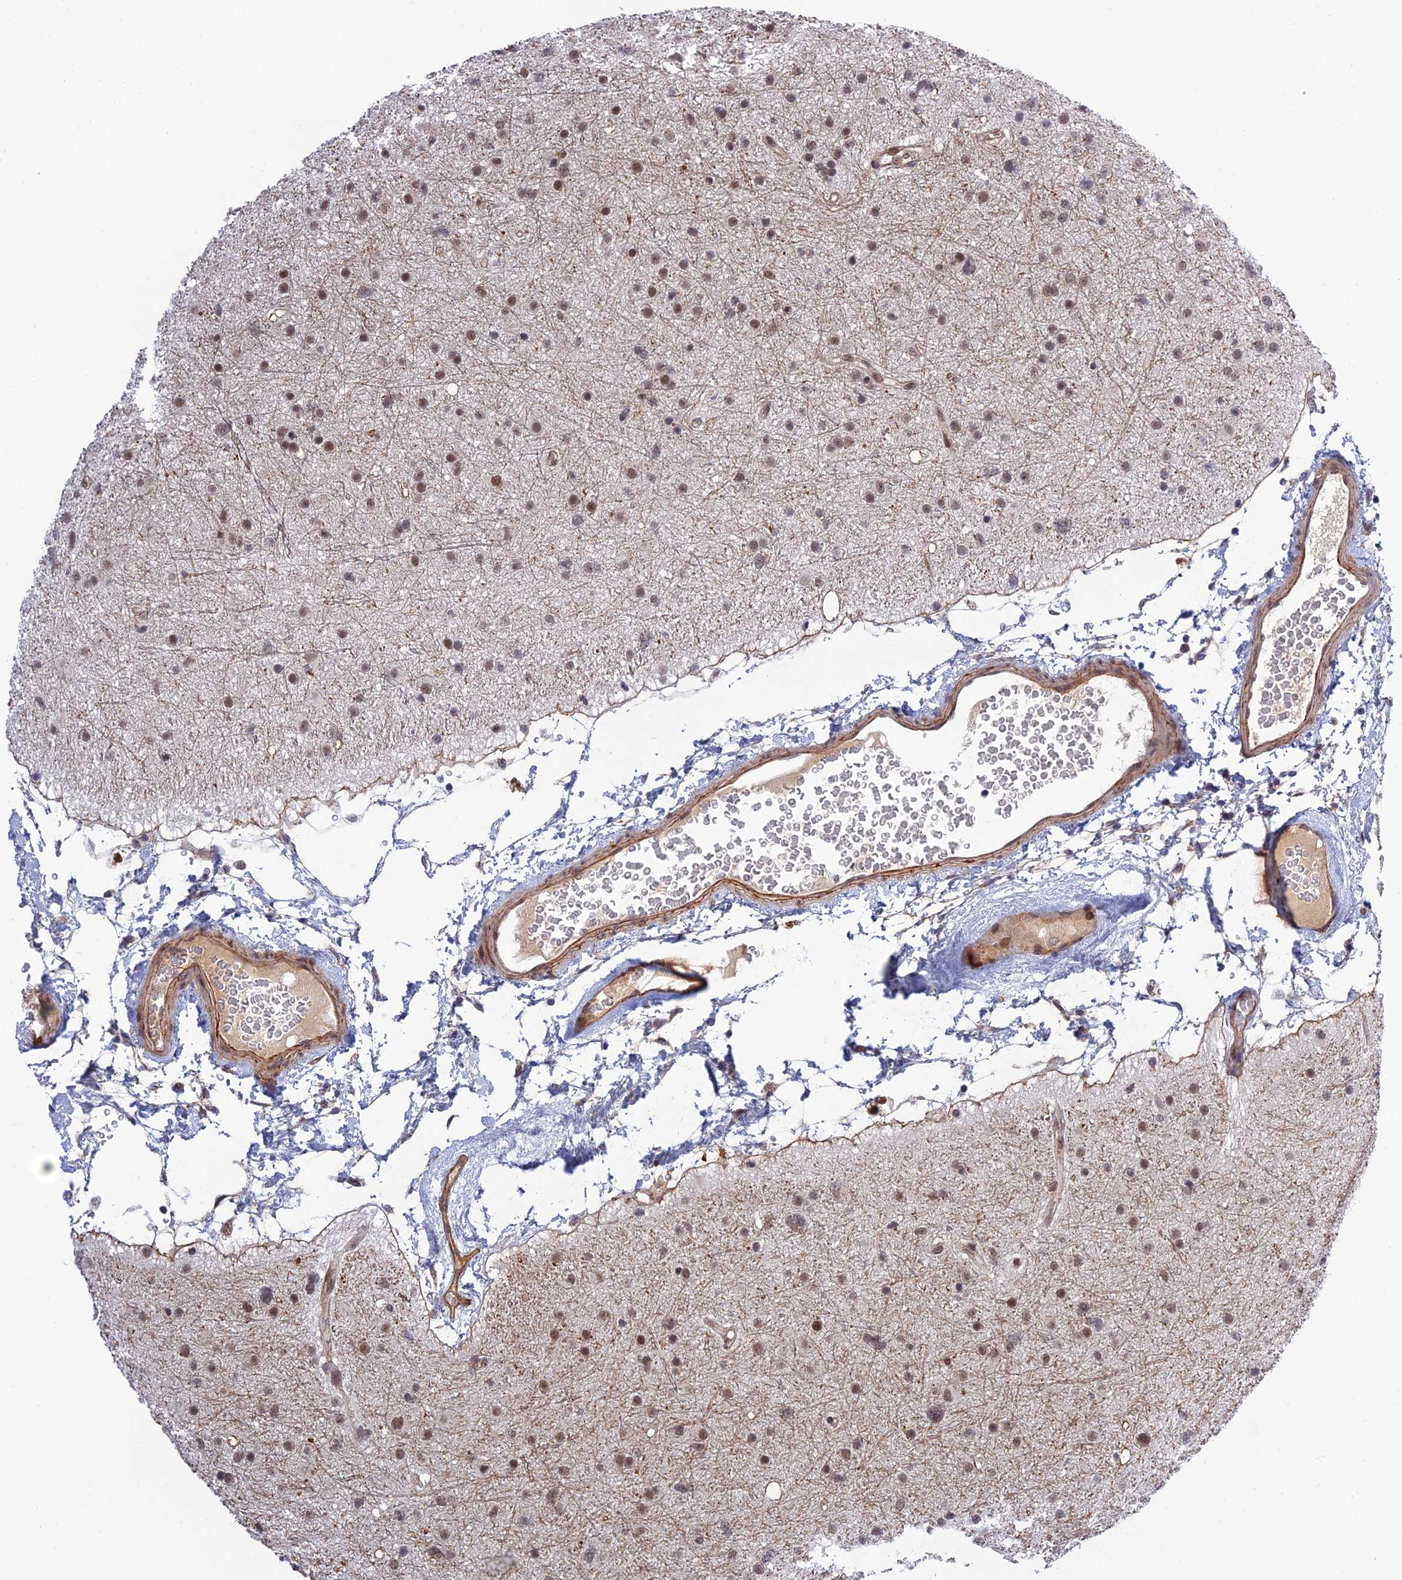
{"staining": {"intensity": "moderate", "quantity": ">75%", "location": "nuclear"}, "tissue": "glioma", "cell_type": "Tumor cells", "image_type": "cancer", "snomed": [{"axis": "morphology", "description": "Glioma, malignant, Low grade"}, {"axis": "topography", "description": "Cerebral cortex"}], "caption": "Immunohistochemistry (IHC) micrograph of neoplastic tissue: malignant glioma (low-grade) stained using IHC exhibits medium levels of moderate protein expression localized specifically in the nuclear of tumor cells, appearing as a nuclear brown color.", "gene": "REXO1", "patient": {"sex": "female", "age": 39}}